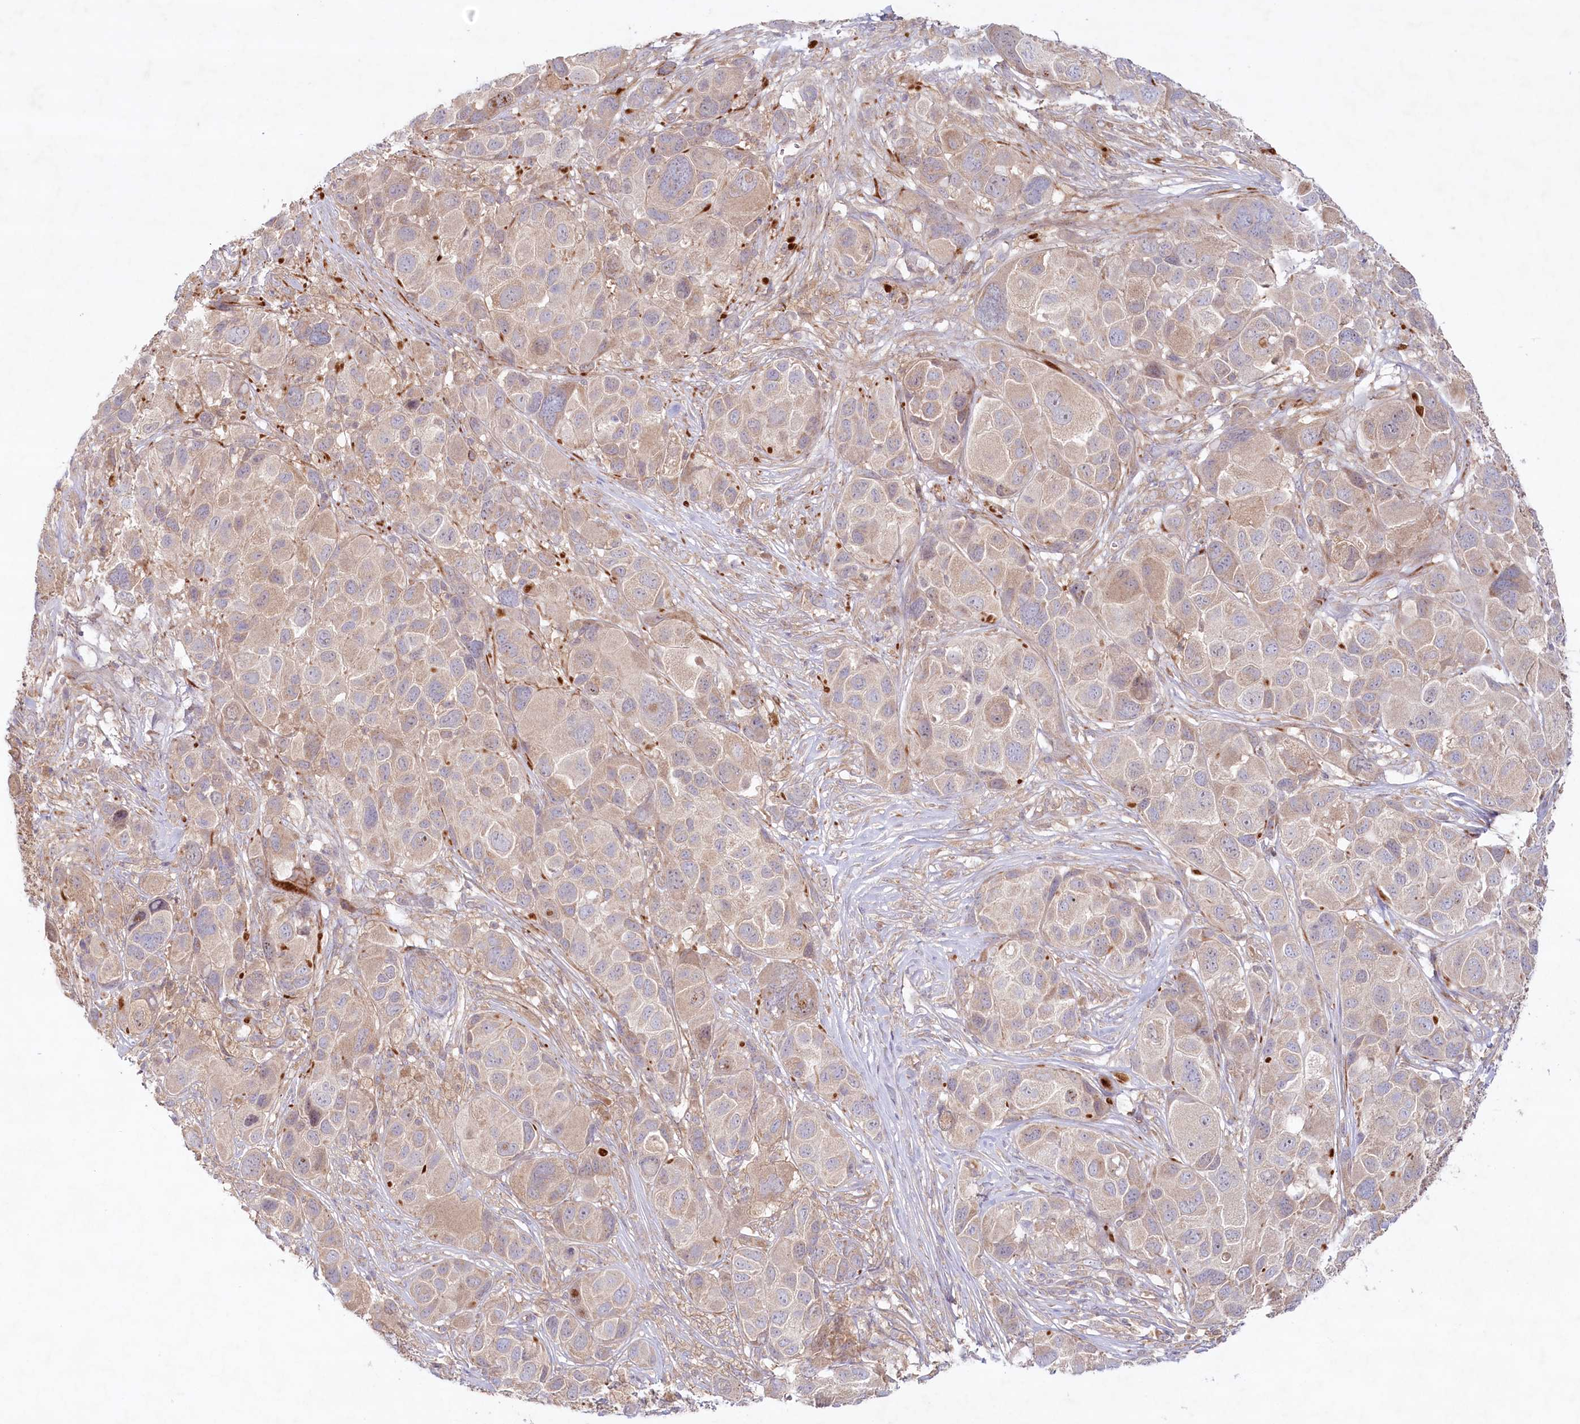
{"staining": {"intensity": "weak", "quantity": "25%-75%", "location": "cytoplasmic/membranous"}, "tissue": "melanoma", "cell_type": "Tumor cells", "image_type": "cancer", "snomed": [{"axis": "morphology", "description": "Malignant melanoma, NOS"}, {"axis": "topography", "description": "Skin of trunk"}], "caption": "Immunohistochemistry (IHC) photomicrograph of neoplastic tissue: malignant melanoma stained using IHC exhibits low levels of weak protein expression localized specifically in the cytoplasmic/membranous of tumor cells, appearing as a cytoplasmic/membranous brown color.", "gene": "TNIP1", "patient": {"sex": "male", "age": 71}}